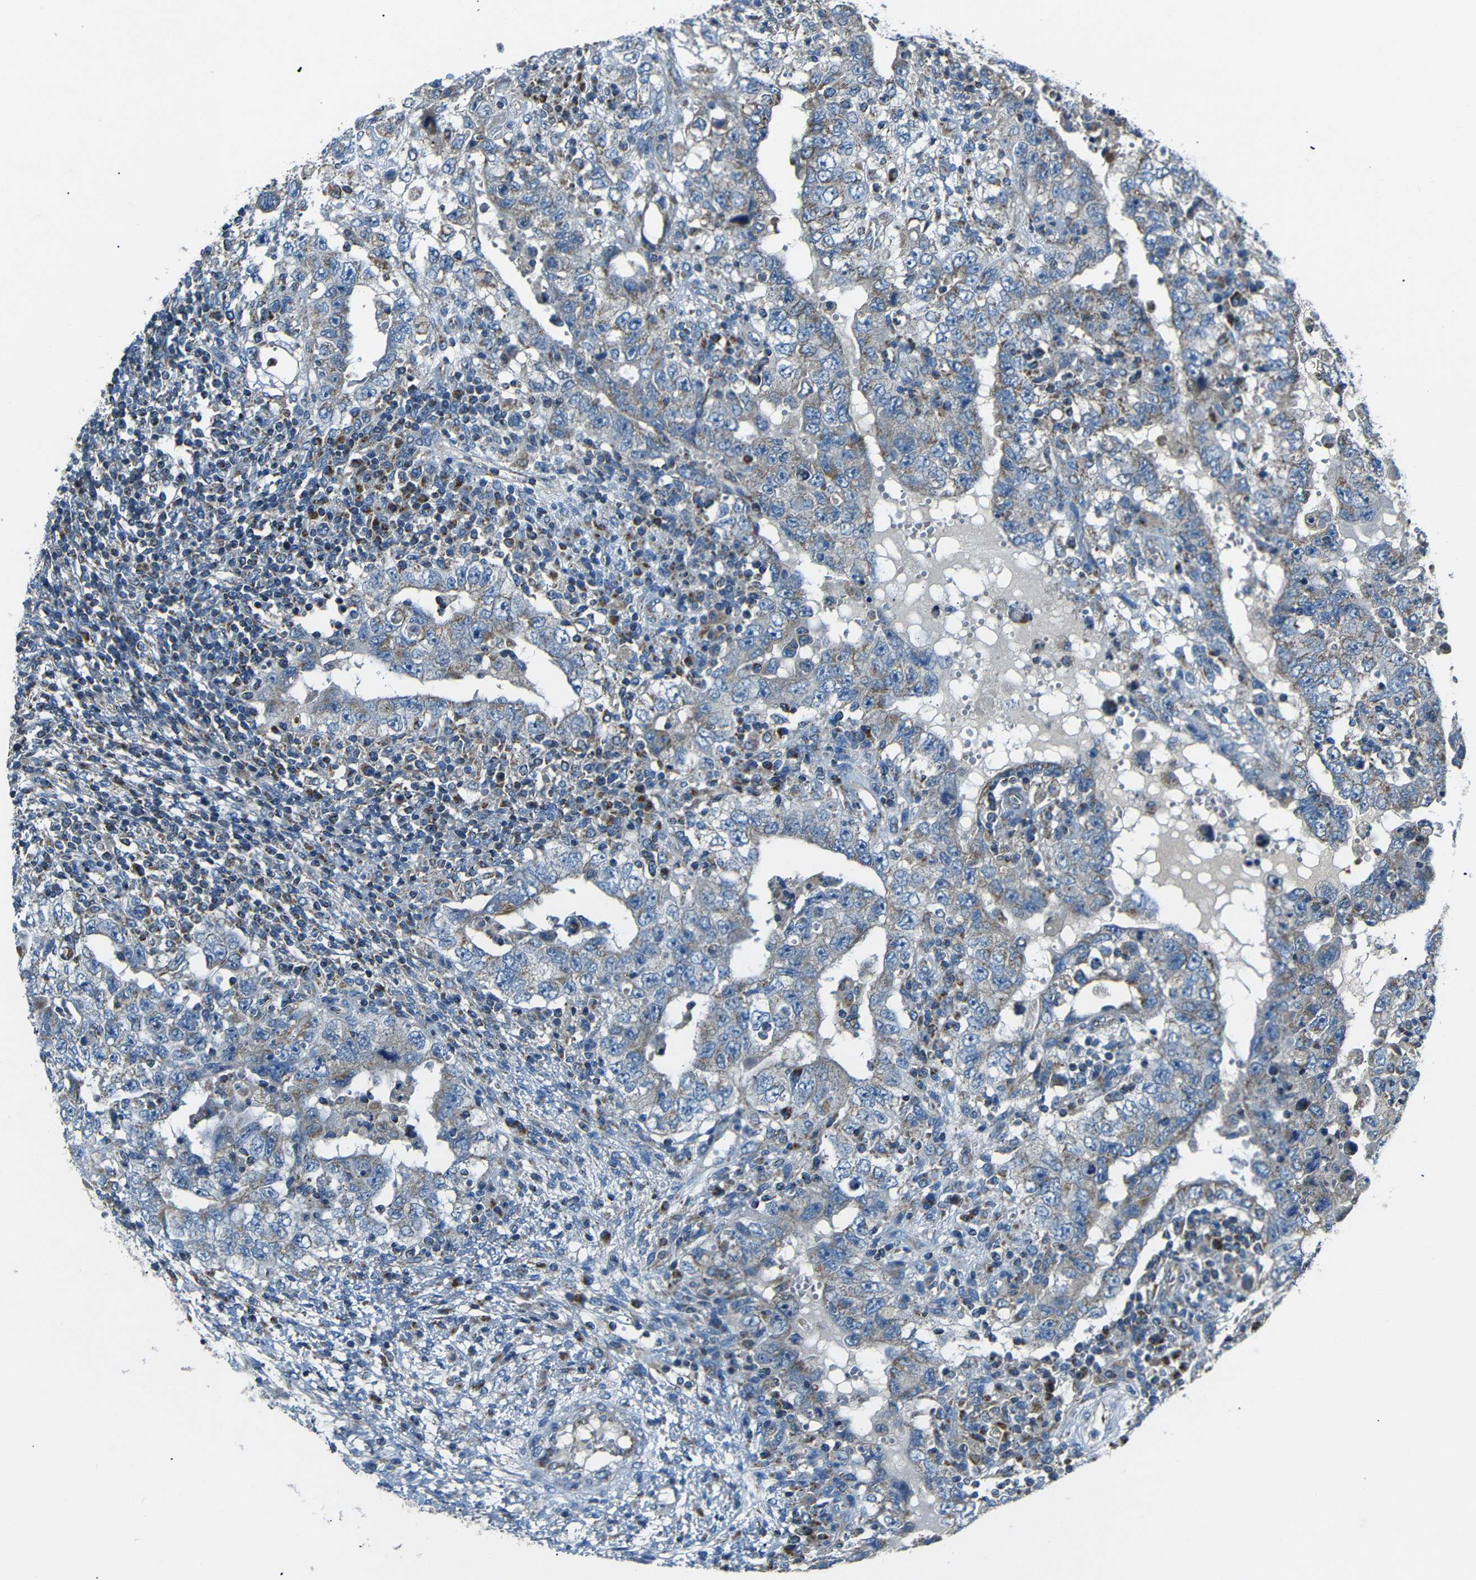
{"staining": {"intensity": "moderate", "quantity": "<25%", "location": "cytoplasmic/membranous"}, "tissue": "testis cancer", "cell_type": "Tumor cells", "image_type": "cancer", "snomed": [{"axis": "morphology", "description": "Carcinoma, Embryonal, NOS"}, {"axis": "topography", "description": "Testis"}], "caption": "Immunohistochemical staining of testis embryonal carcinoma shows low levels of moderate cytoplasmic/membranous protein staining in approximately <25% of tumor cells. The staining was performed using DAB to visualize the protein expression in brown, while the nuclei were stained in blue with hematoxylin (Magnification: 20x).", "gene": "NETO2", "patient": {"sex": "male", "age": 26}}